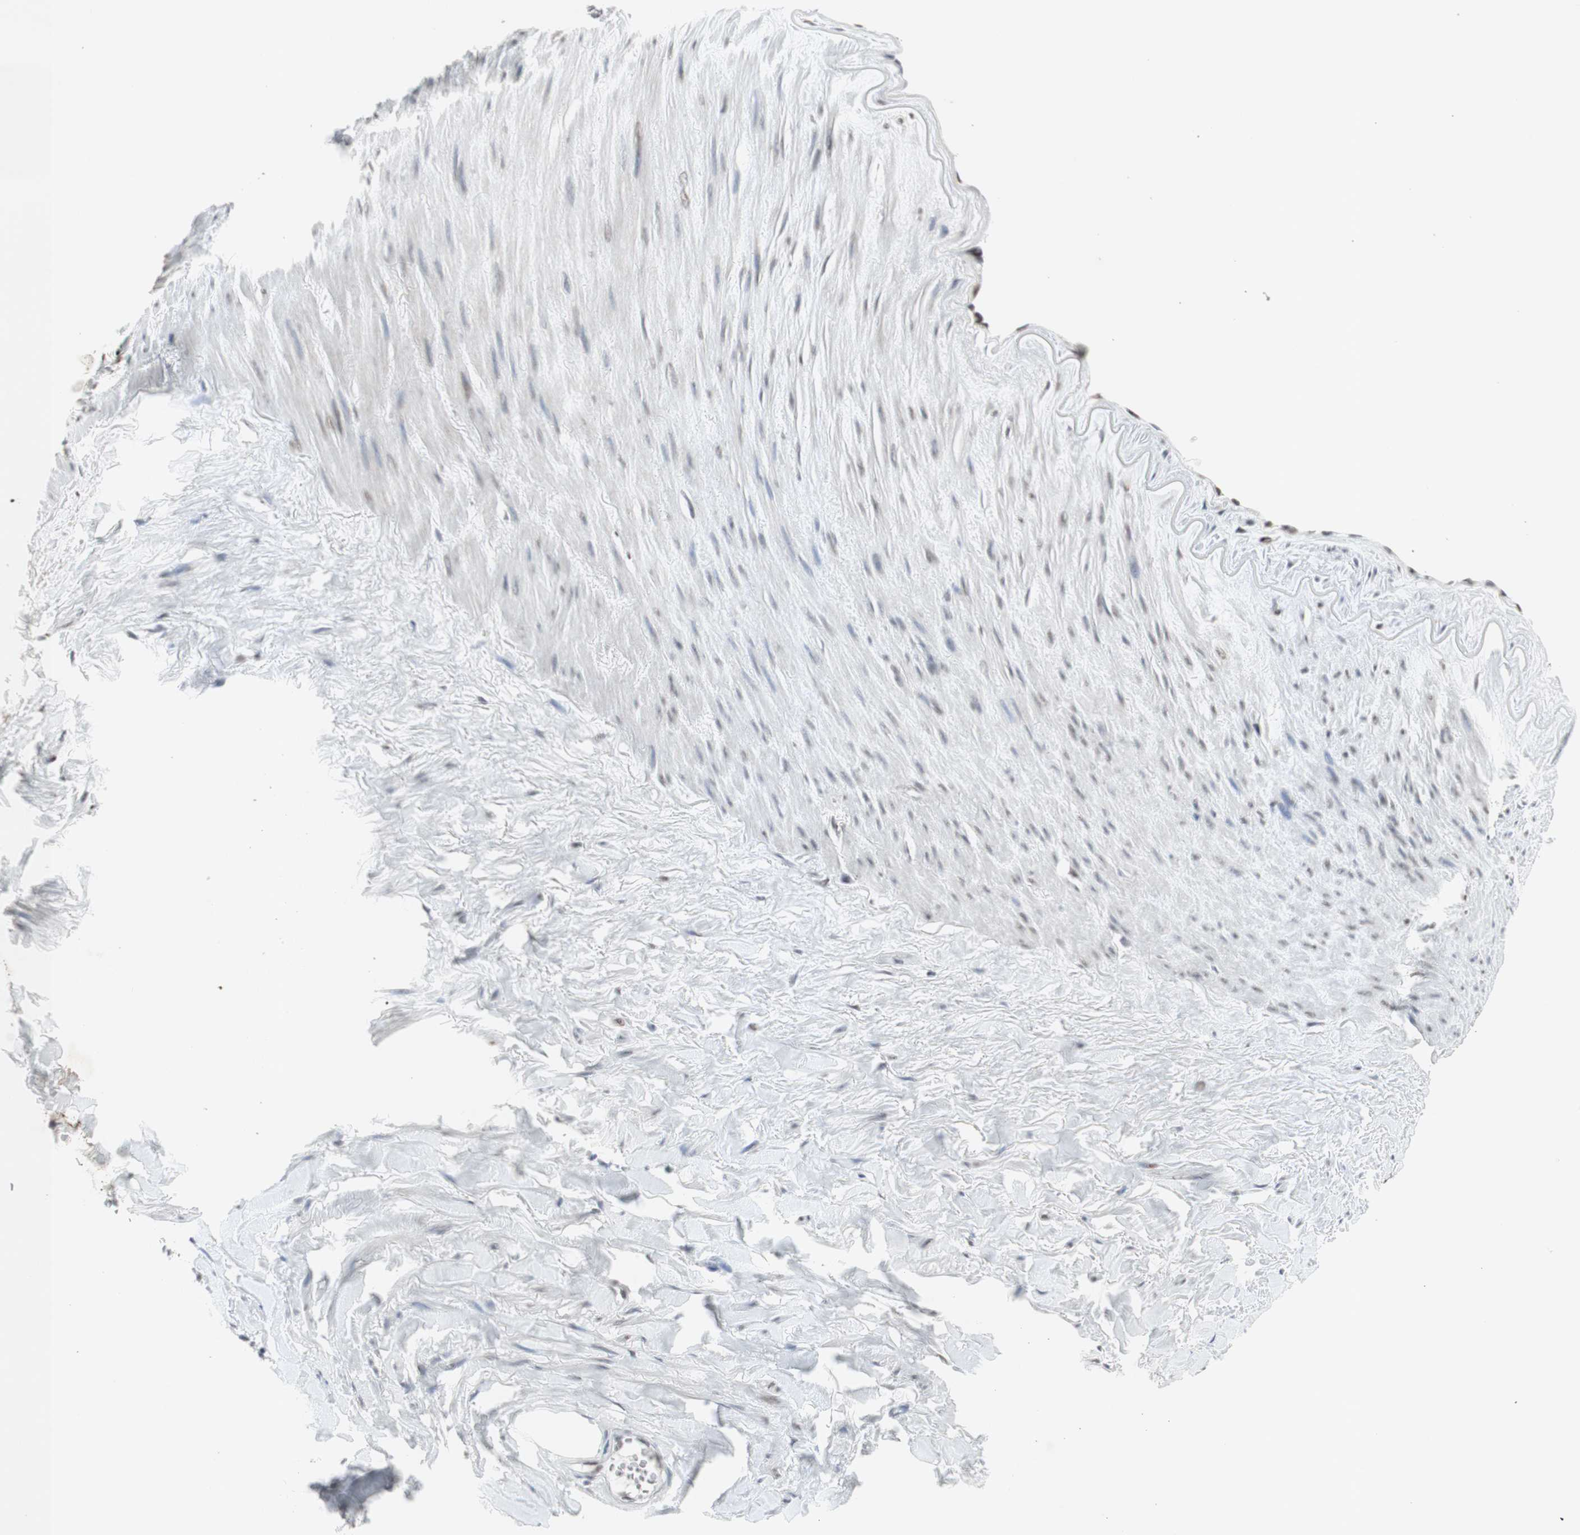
{"staining": {"intensity": "moderate", "quantity": "25%-75%", "location": "nuclear"}, "tissue": "adipose tissue", "cell_type": "Adipocytes", "image_type": "normal", "snomed": [{"axis": "morphology", "description": "Normal tissue, NOS"}, {"axis": "topography", "description": "Adipose tissue"}, {"axis": "topography", "description": "Peripheral nerve tissue"}], "caption": "Moderate nuclear positivity for a protein is seen in about 25%-75% of adipocytes of normal adipose tissue using IHC.", "gene": "SNRPB", "patient": {"sex": "male", "age": 52}}